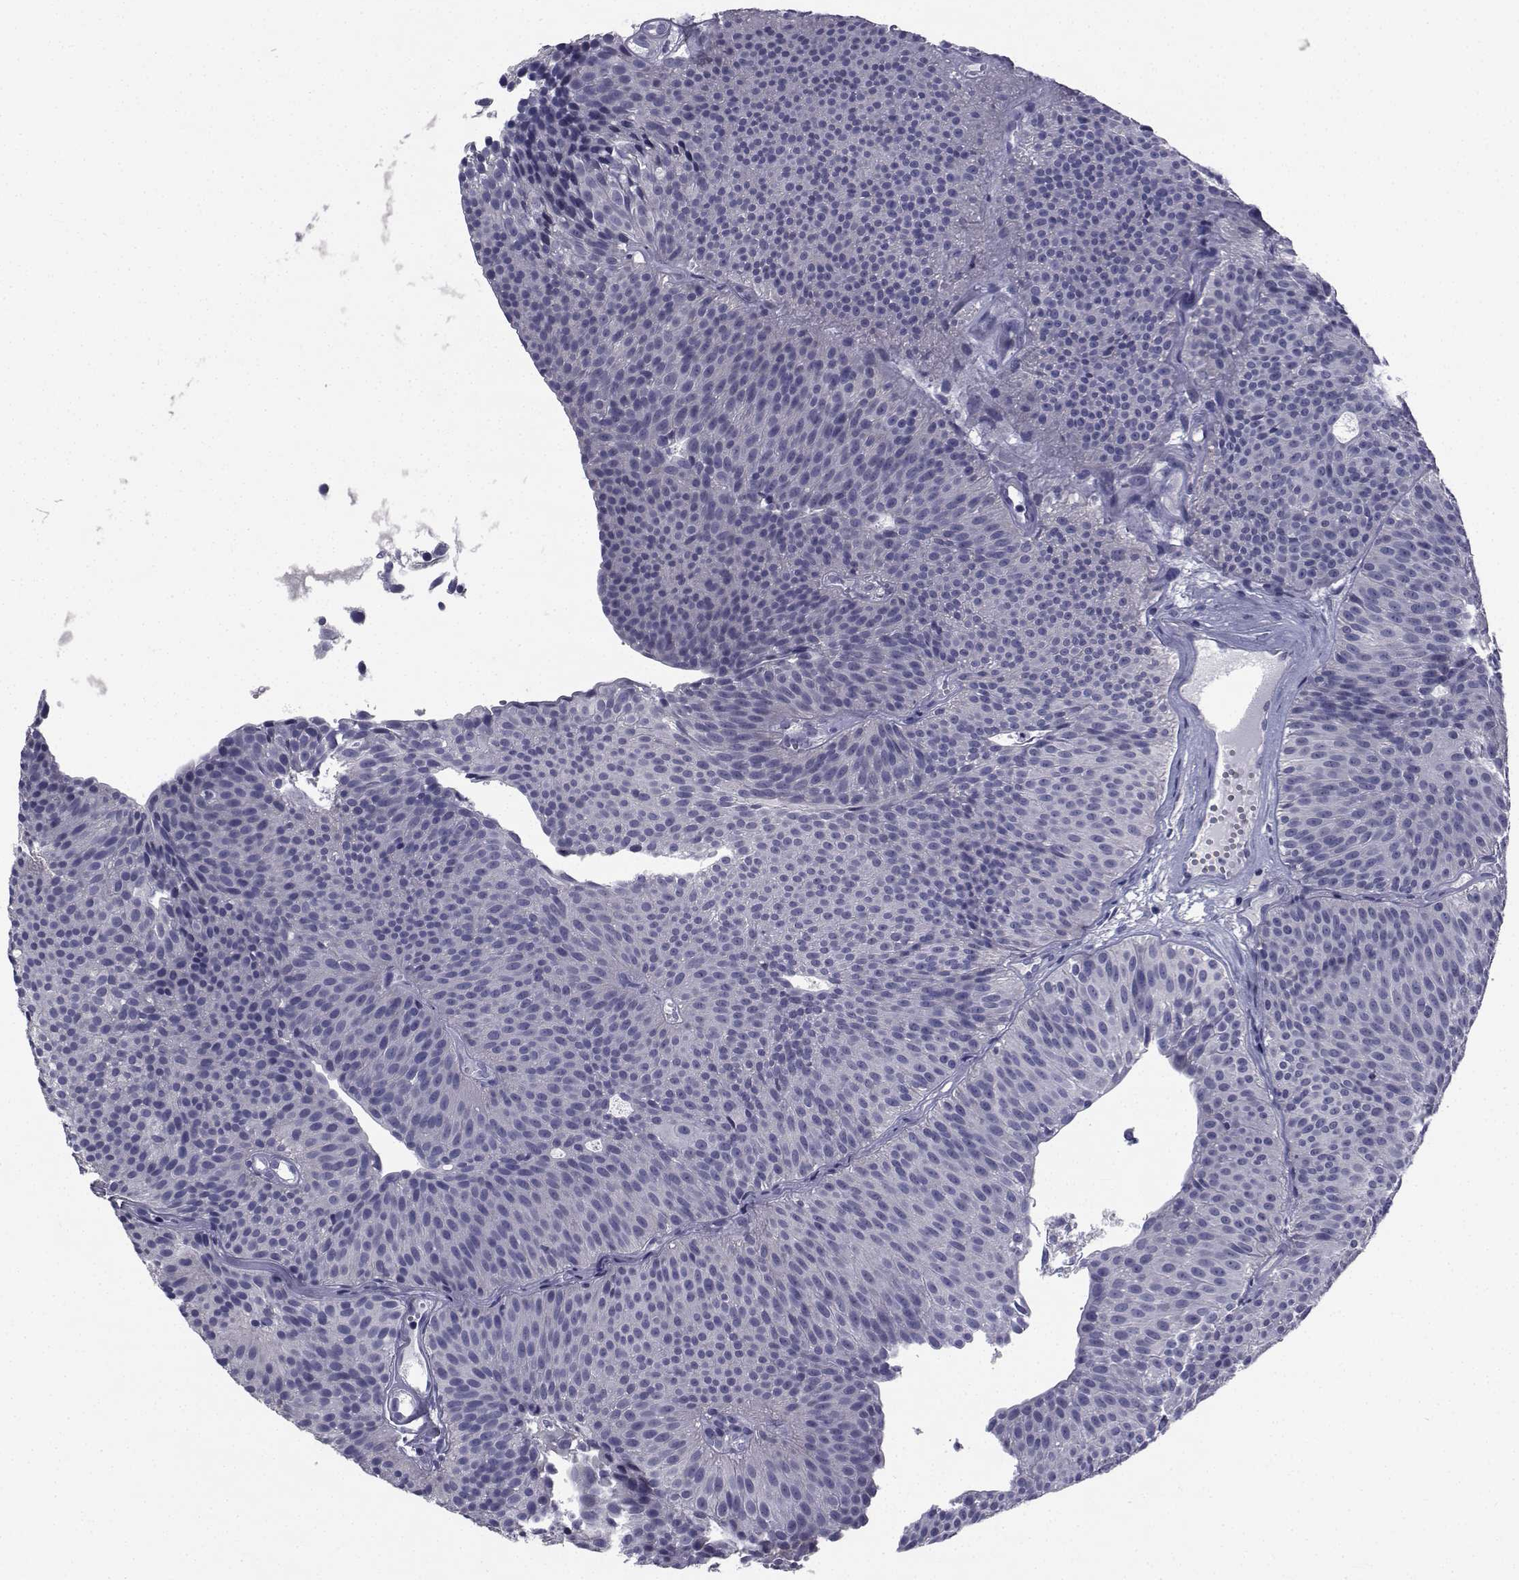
{"staining": {"intensity": "negative", "quantity": "none", "location": "none"}, "tissue": "urothelial cancer", "cell_type": "Tumor cells", "image_type": "cancer", "snomed": [{"axis": "morphology", "description": "Urothelial carcinoma, Low grade"}, {"axis": "topography", "description": "Urinary bladder"}], "caption": "IHC micrograph of urothelial cancer stained for a protein (brown), which displays no staining in tumor cells. (DAB immunohistochemistry, high magnification).", "gene": "CHRNA1", "patient": {"sex": "male", "age": 63}}